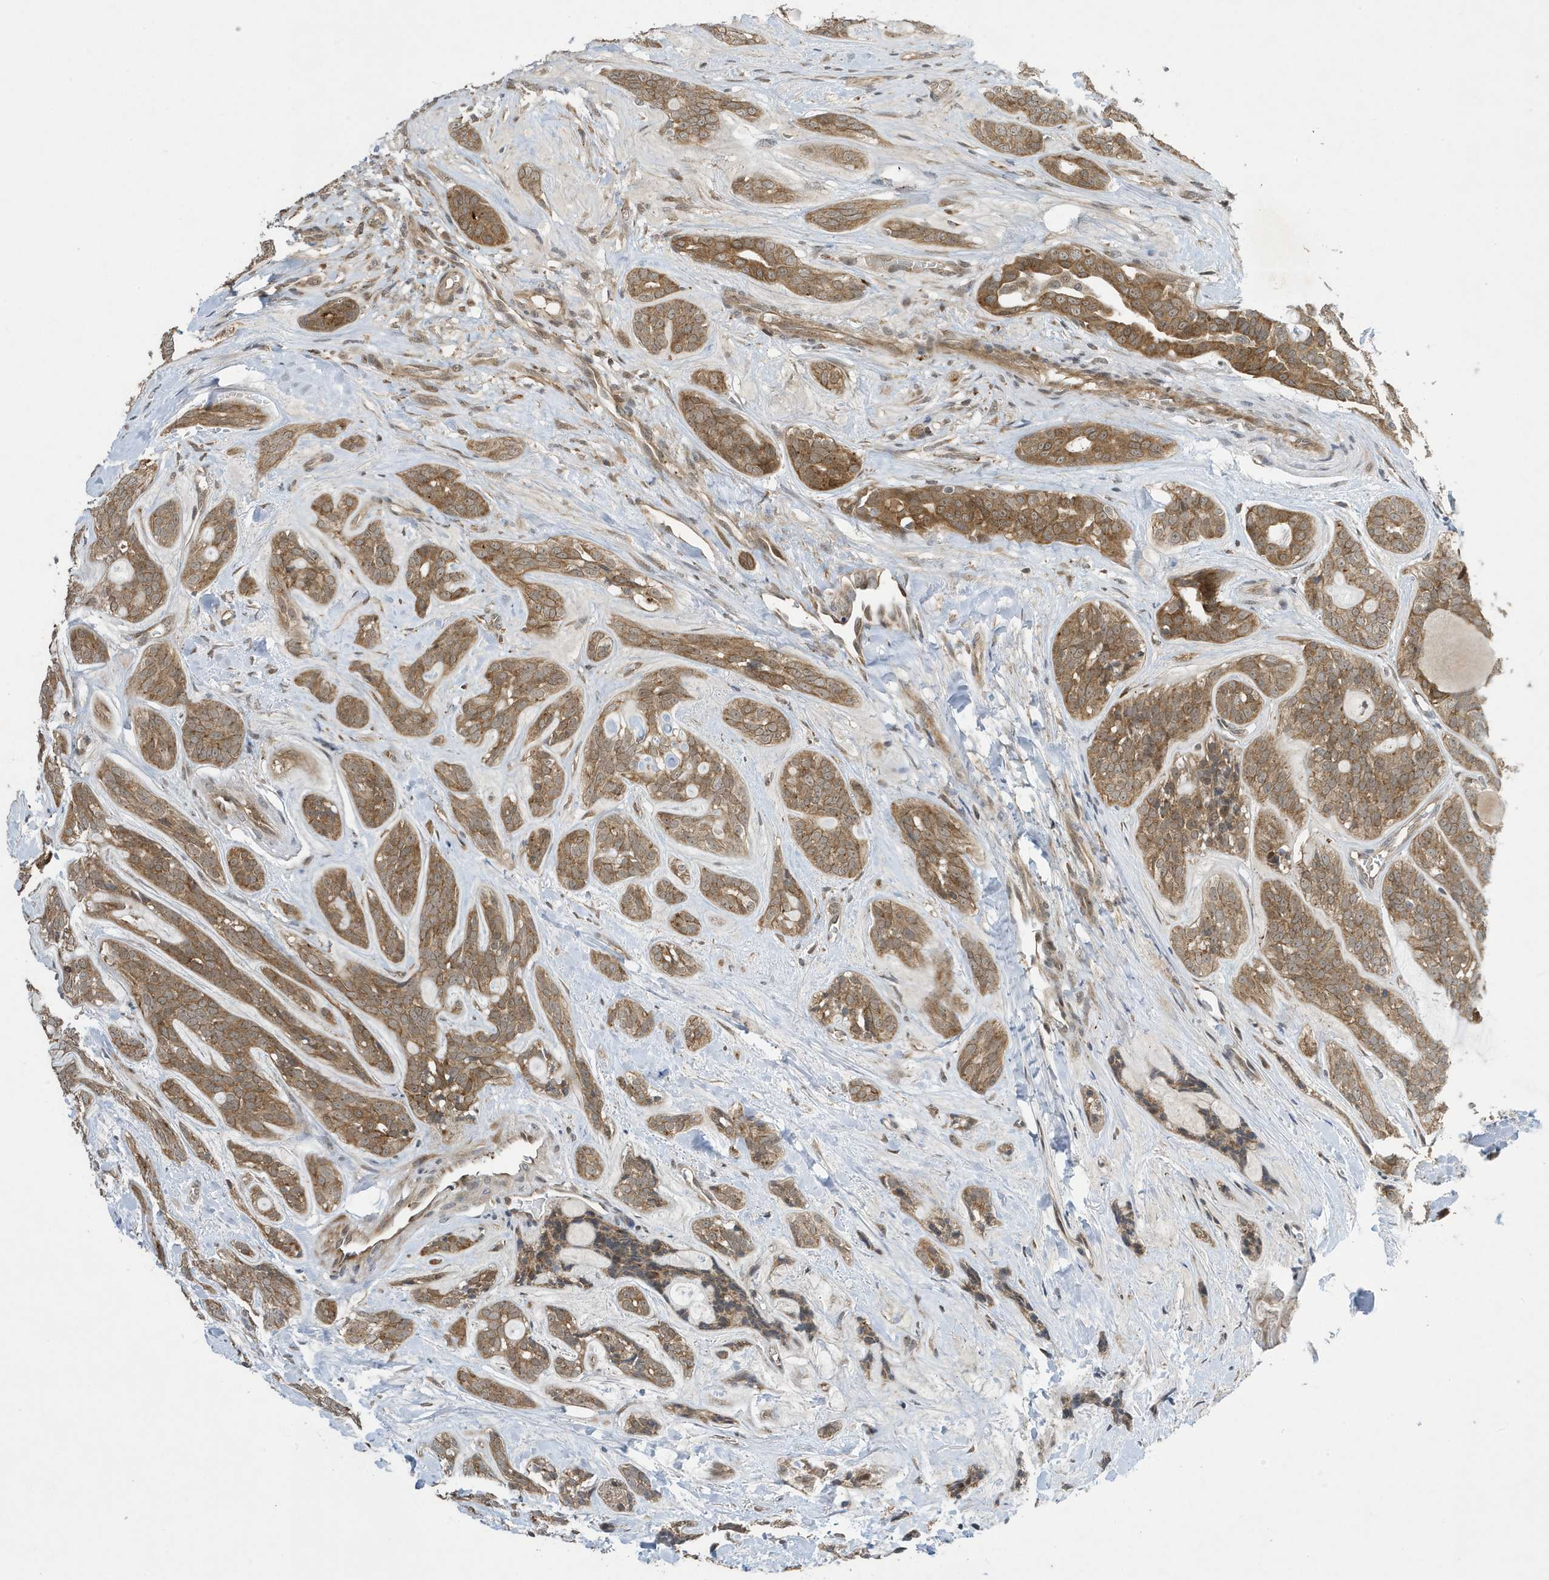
{"staining": {"intensity": "moderate", "quantity": ">75%", "location": "cytoplasmic/membranous"}, "tissue": "head and neck cancer", "cell_type": "Tumor cells", "image_type": "cancer", "snomed": [{"axis": "morphology", "description": "Adenocarcinoma, NOS"}, {"axis": "topography", "description": "Head-Neck"}], "caption": "Protein analysis of head and neck cancer (adenocarcinoma) tissue shows moderate cytoplasmic/membranous positivity in about >75% of tumor cells.", "gene": "NCOA7", "patient": {"sex": "male", "age": 66}}